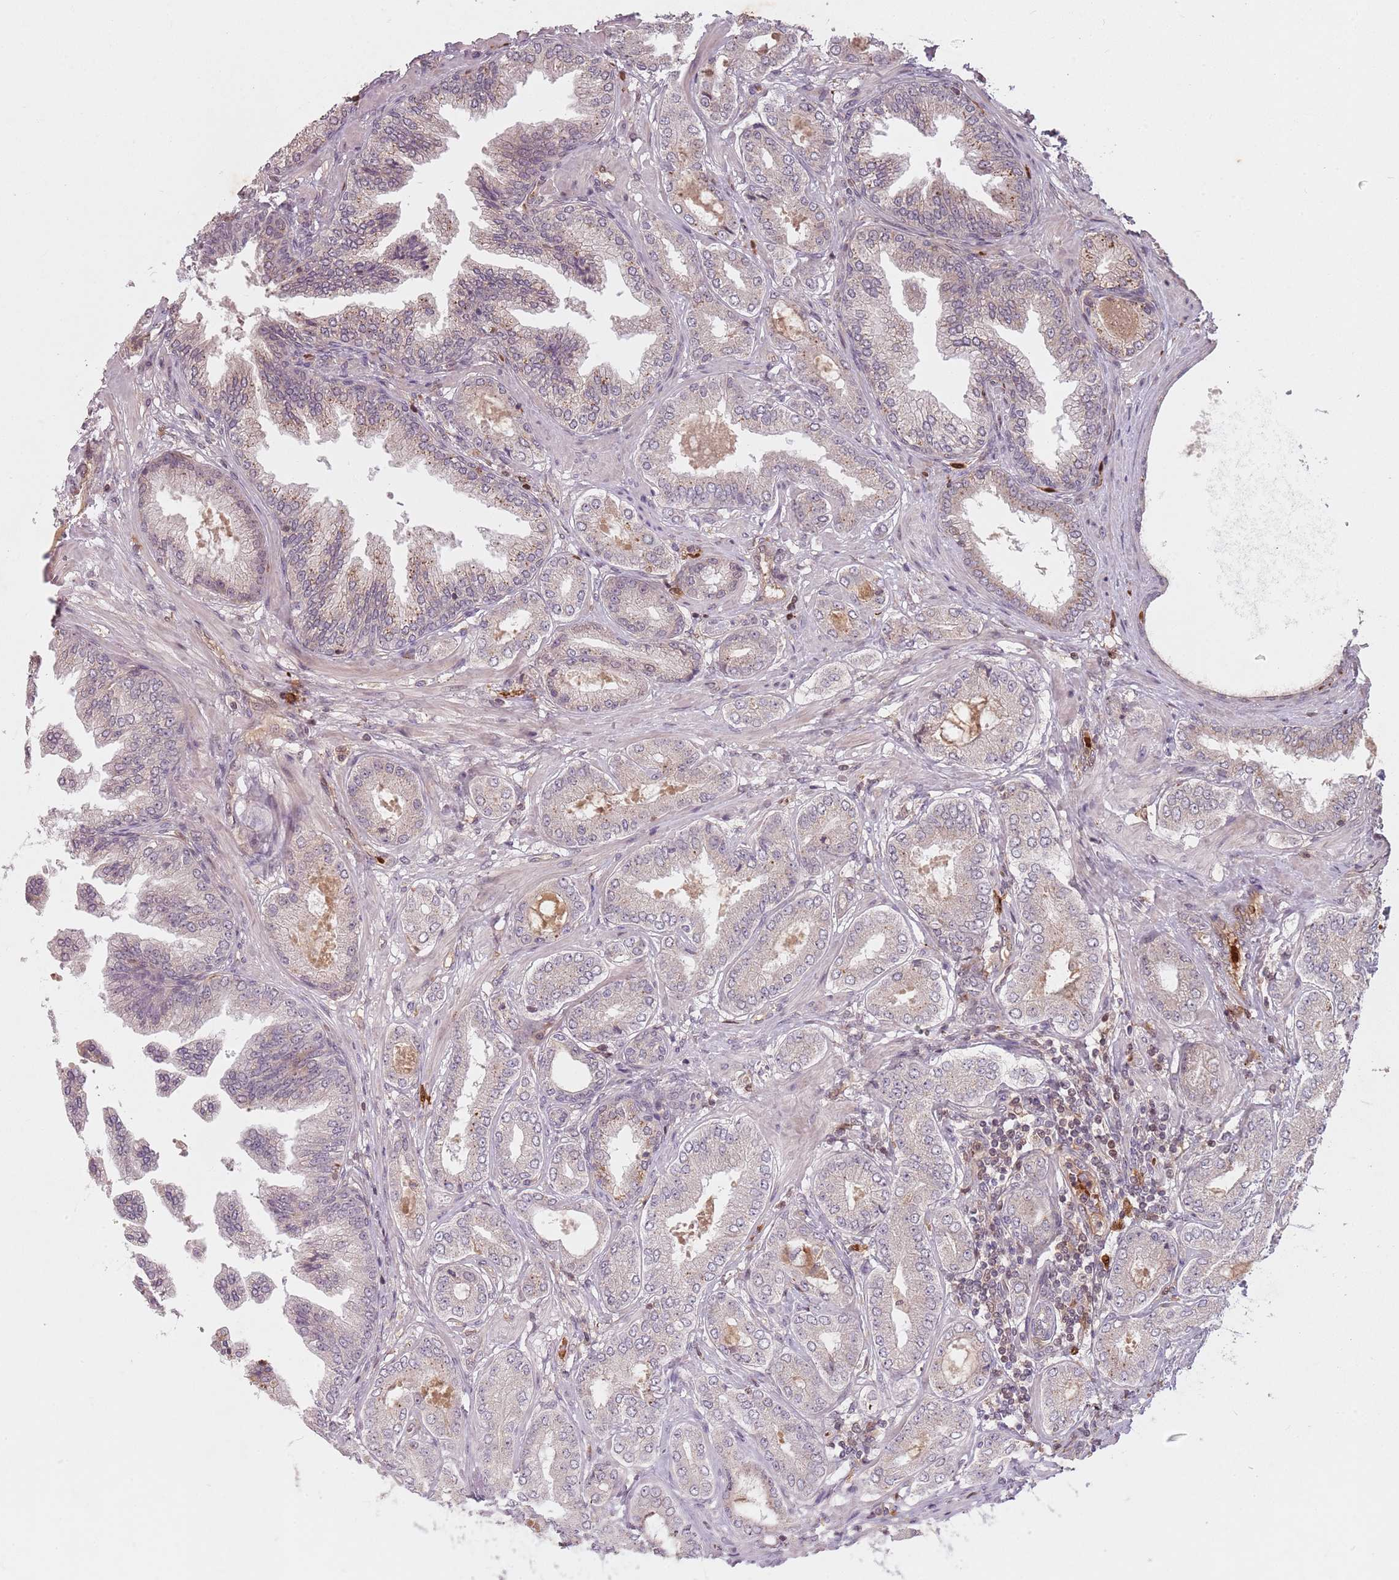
{"staining": {"intensity": "negative", "quantity": "none", "location": "none"}, "tissue": "prostate cancer", "cell_type": "Tumor cells", "image_type": "cancer", "snomed": [{"axis": "morphology", "description": "Adenocarcinoma, Low grade"}, {"axis": "topography", "description": "Prostate"}], "caption": "DAB immunohistochemical staining of human low-grade adenocarcinoma (prostate) displays no significant positivity in tumor cells. The staining is performed using DAB (3,3'-diaminobenzidine) brown chromogen with nuclei counter-stained in using hematoxylin.", "gene": "GPR180", "patient": {"sex": "male", "age": 63}}